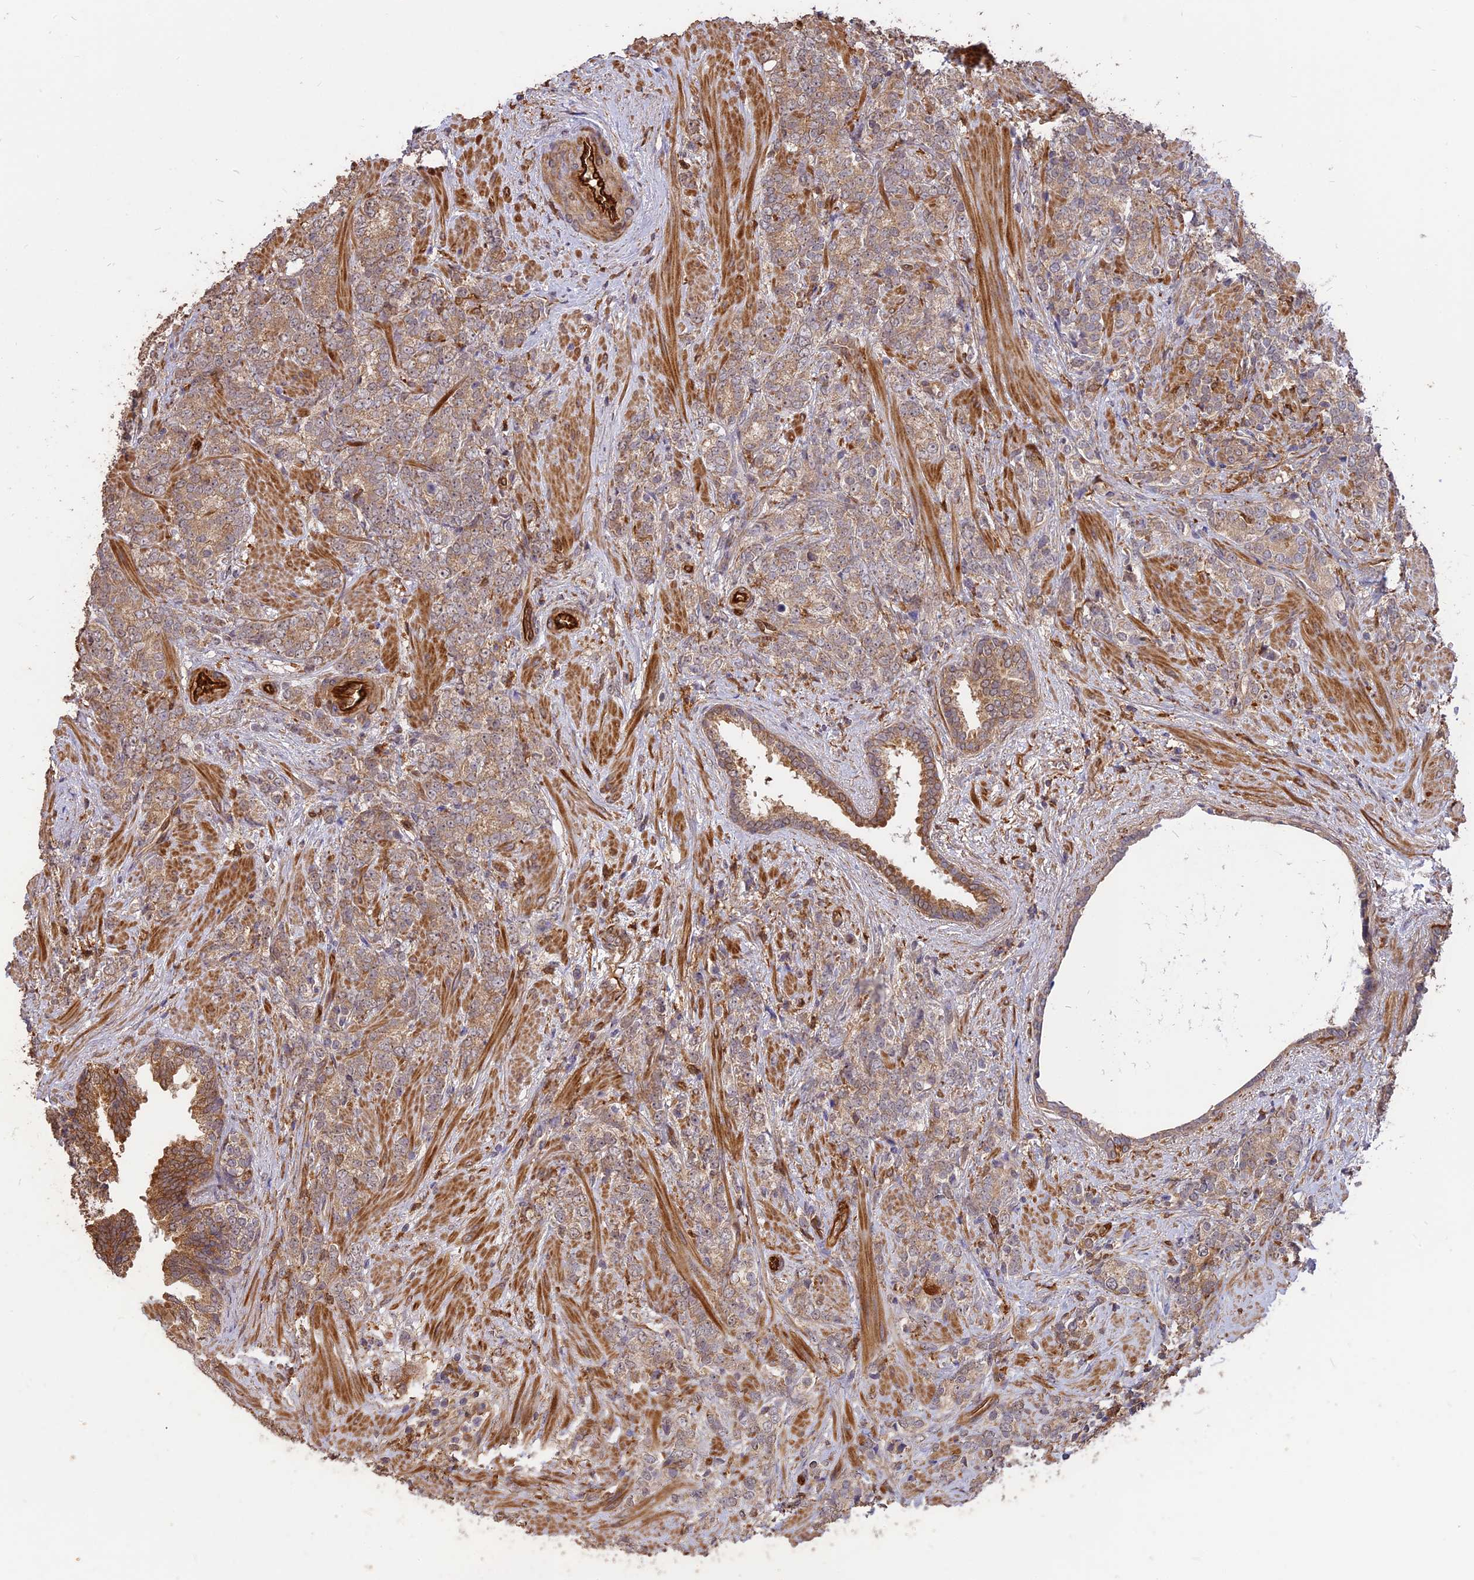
{"staining": {"intensity": "weak", "quantity": "25%-75%", "location": "cytoplasmic/membranous"}, "tissue": "prostate cancer", "cell_type": "Tumor cells", "image_type": "cancer", "snomed": [{"axis": "morphology", "description": "Adenocarcinoma, High grade"}, {"axis": "topography", "description": "Prostate"}], "caption": "DAB immunohistochemical staining of human prostate adenocarcinoma (high-grade) exhibits weak cytoplasmic/membranous protein staining in about 25%-75% of tumor cells.", "gene": "SAC3D1", "patient": {"sex": "male", "age": 64}}